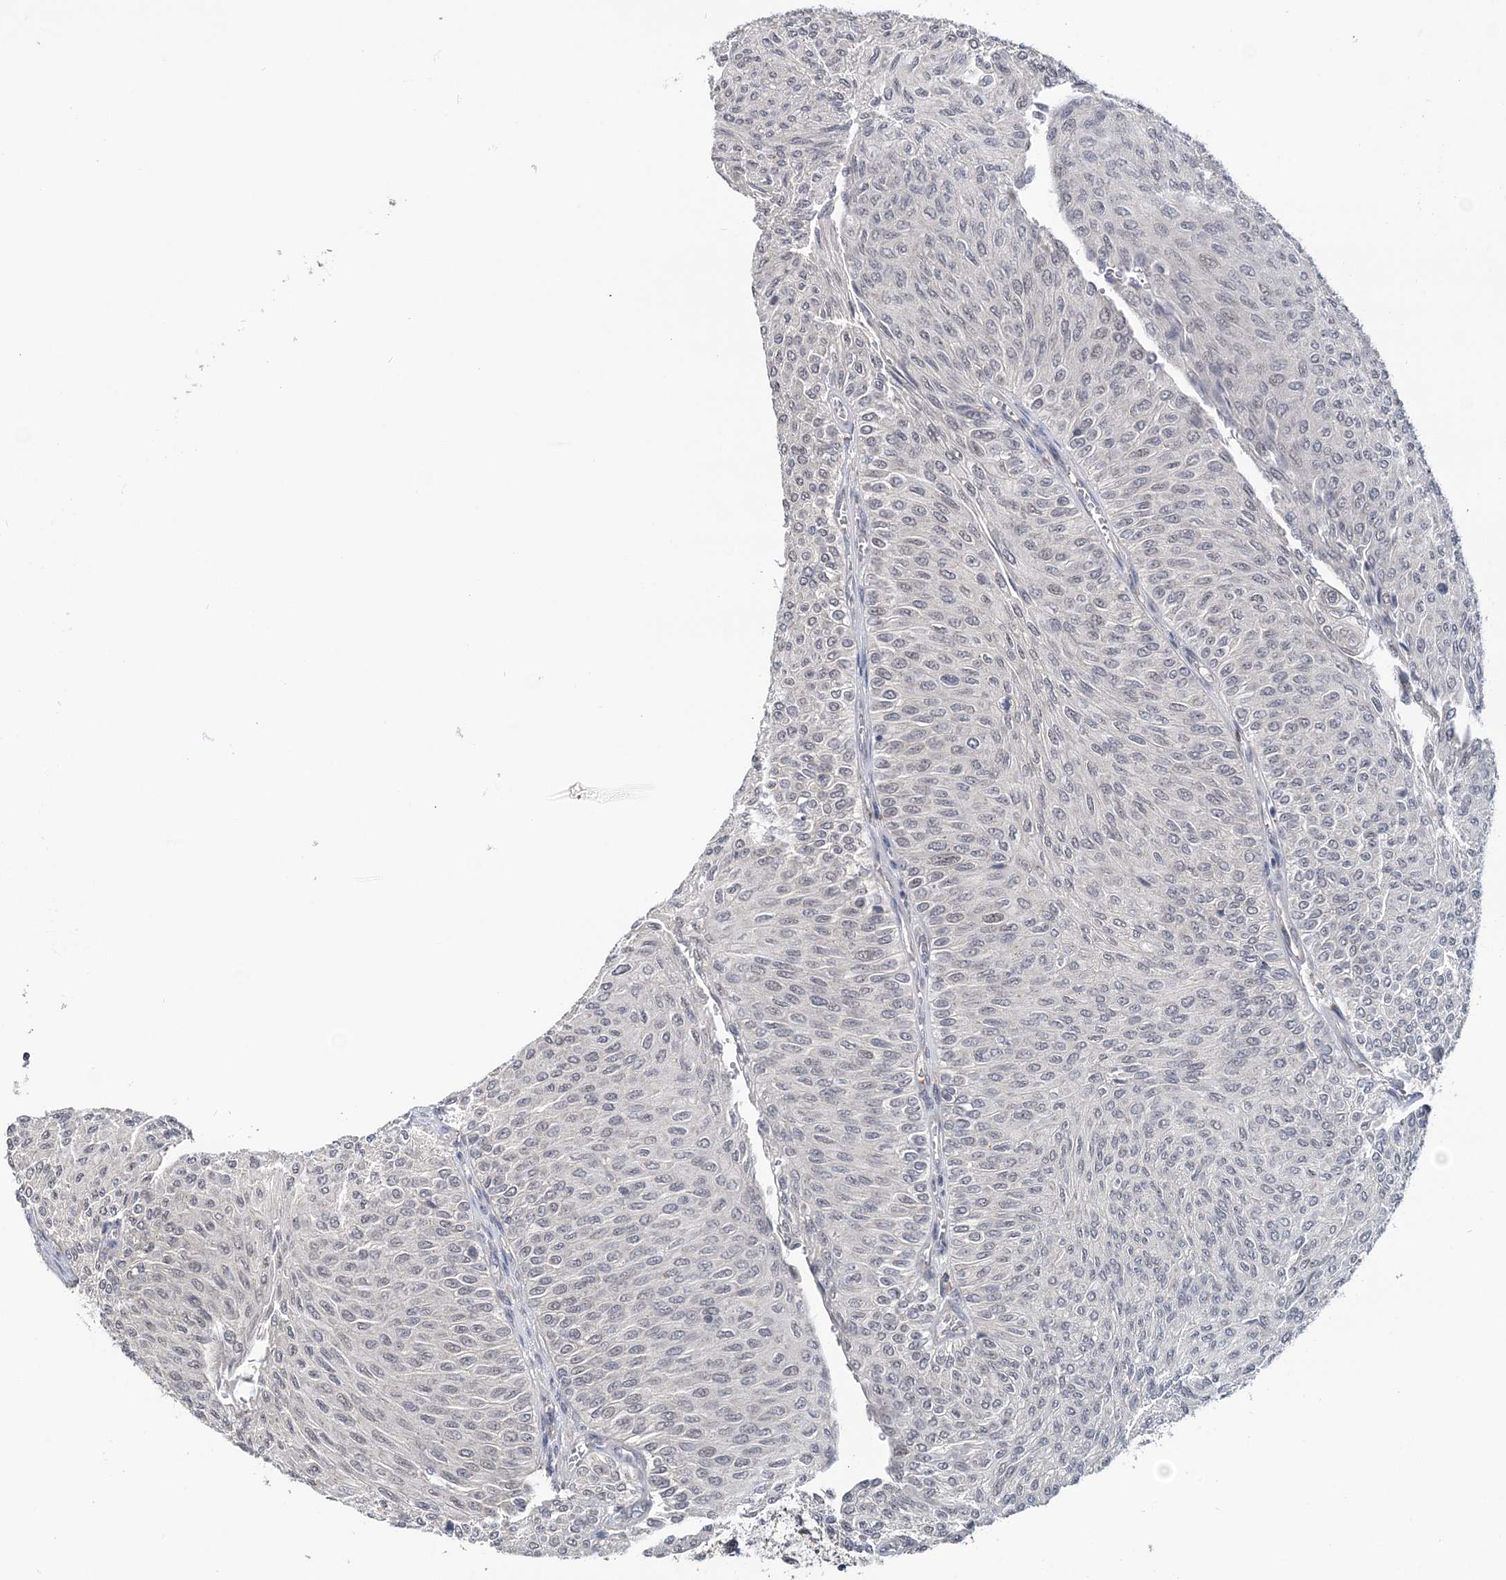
{"staining": {"intensity": "negative", "quantity": "none", "location": "none"}, "tissue": "urothelial cancer", "cell_type": "Tumor cells", "image_type": "cancer", "snomed": [{"axis": "morphology", "description": "Urothelial carcinoma, Low grade"}, {"axis": "topography", "description": "Urinary bladder"}], "caption": "Immunohistochemistry (IHC) of low-grade urothelial carcinoma displays no staining in tumor cells. (DAB (3,3'-diaminobenzidine) immunohistochemistry (IHC) visualized using brightfield microscopy, high magnification).", "gene": "TSHZ2", "patient": {"sex": "male", "age": 78}}